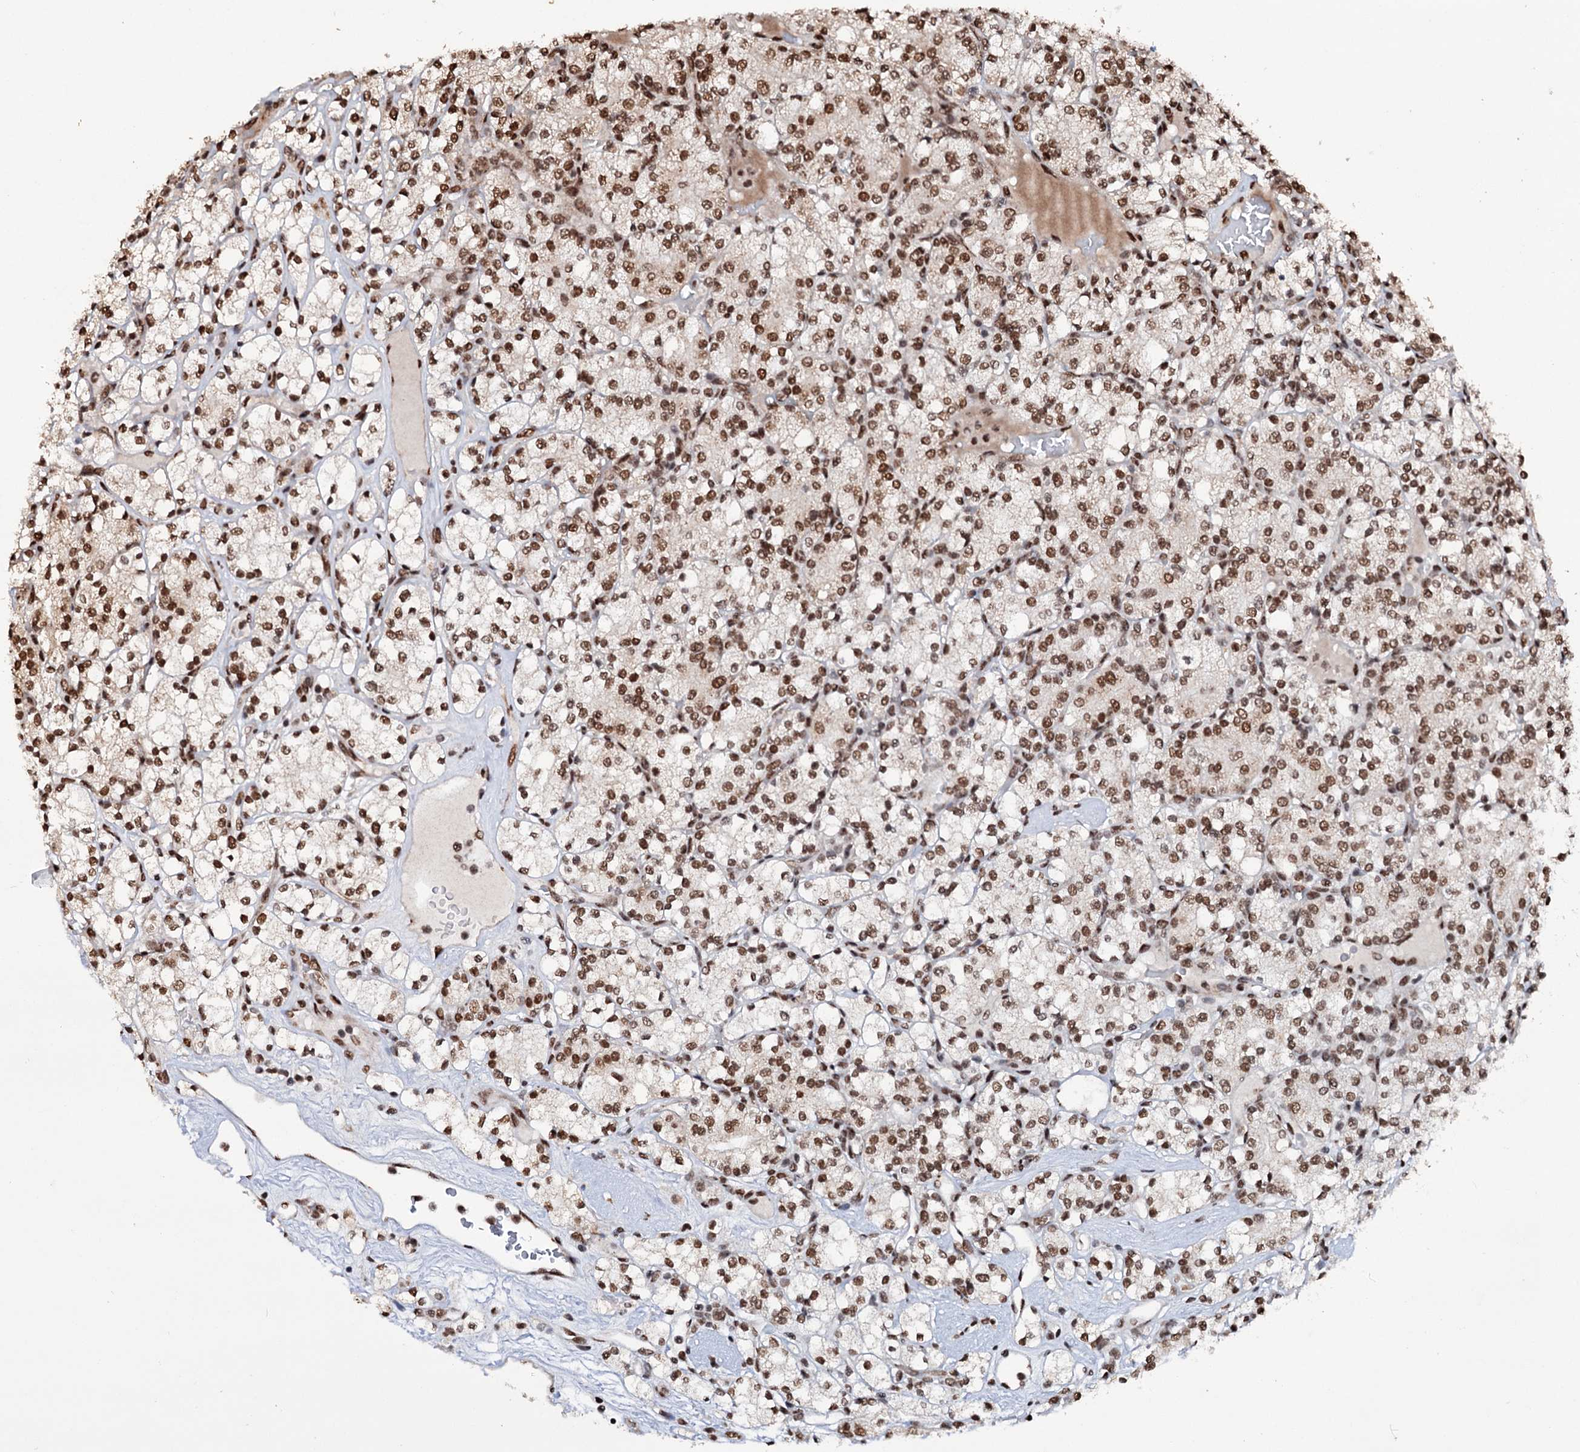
{"staining": {"intensity": "moderate", "quantity": ">75%", "location": "nuclear"}, "tissue": "renal cancer", "cell_type": "Tumor cells", "image_type": "cancer", "snomed": [{"axis": "morphology", "description": "Adenocarcinoma, NOS"}, {"axis": "topography", "description": "Kidney"}], "caption": "Immunohistochemical staining of human renal cancer (adenocarcinoma) demonstrates moderate nuclear protein positivity in approximately >75% of tumor cells. The staining was performed using DAB (3,3'-diaminobenzidine), with brown indicating positive protein expression. Nuclei are stained blue with hematoxylin.", "gene": "MATR3", "patient": {"sex": "male", "age": 77}}